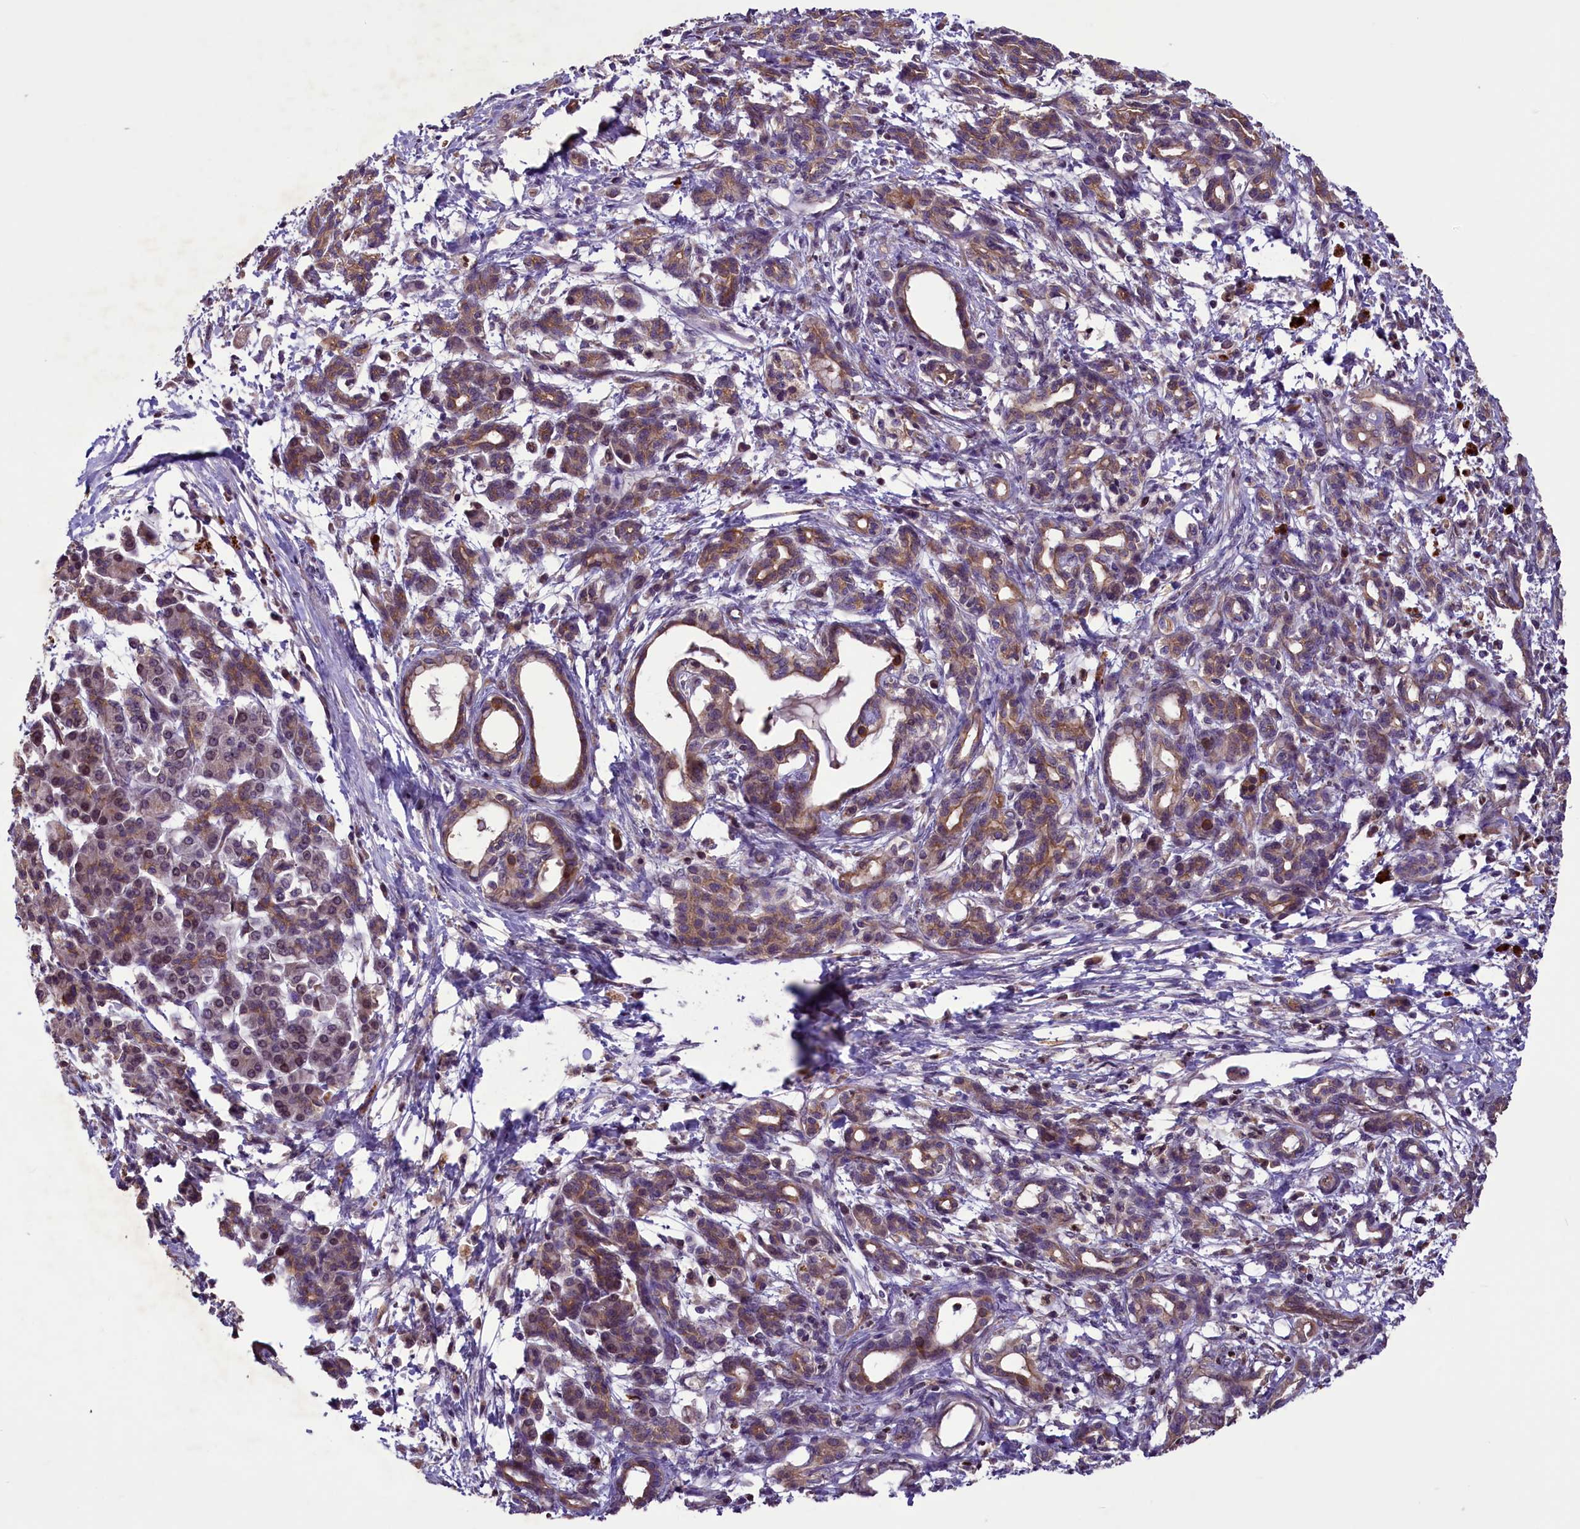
{"staining": {"intensity": "weak", "quantity": "25%-75%", "location": "cytoplasmic/membranous"}, "tissue": "pancreatic cancer", "cell_type": "Tumor cells", "image_type": "cancer", "snomed": [{"axis": "morphology", "description": "Adenocarcinoma, NOS"}, {"axis": "topography", "description": "Pancreas"}], "caption": "Immunohistochemical staining of human pancreatic adenocarcinoma shows low levels of weak cytoplasmic/membranous protein staining in approximately 25%-75% of tumor cells. The protein of interest is stained brown, and the nuclei are stained in blue (DAB (3,3'-diaminobenzidine) IHC with brightfield microscopy, high magnification).", "gene": "CCDC125", "patient": {"sex": "female", "age": 55}}